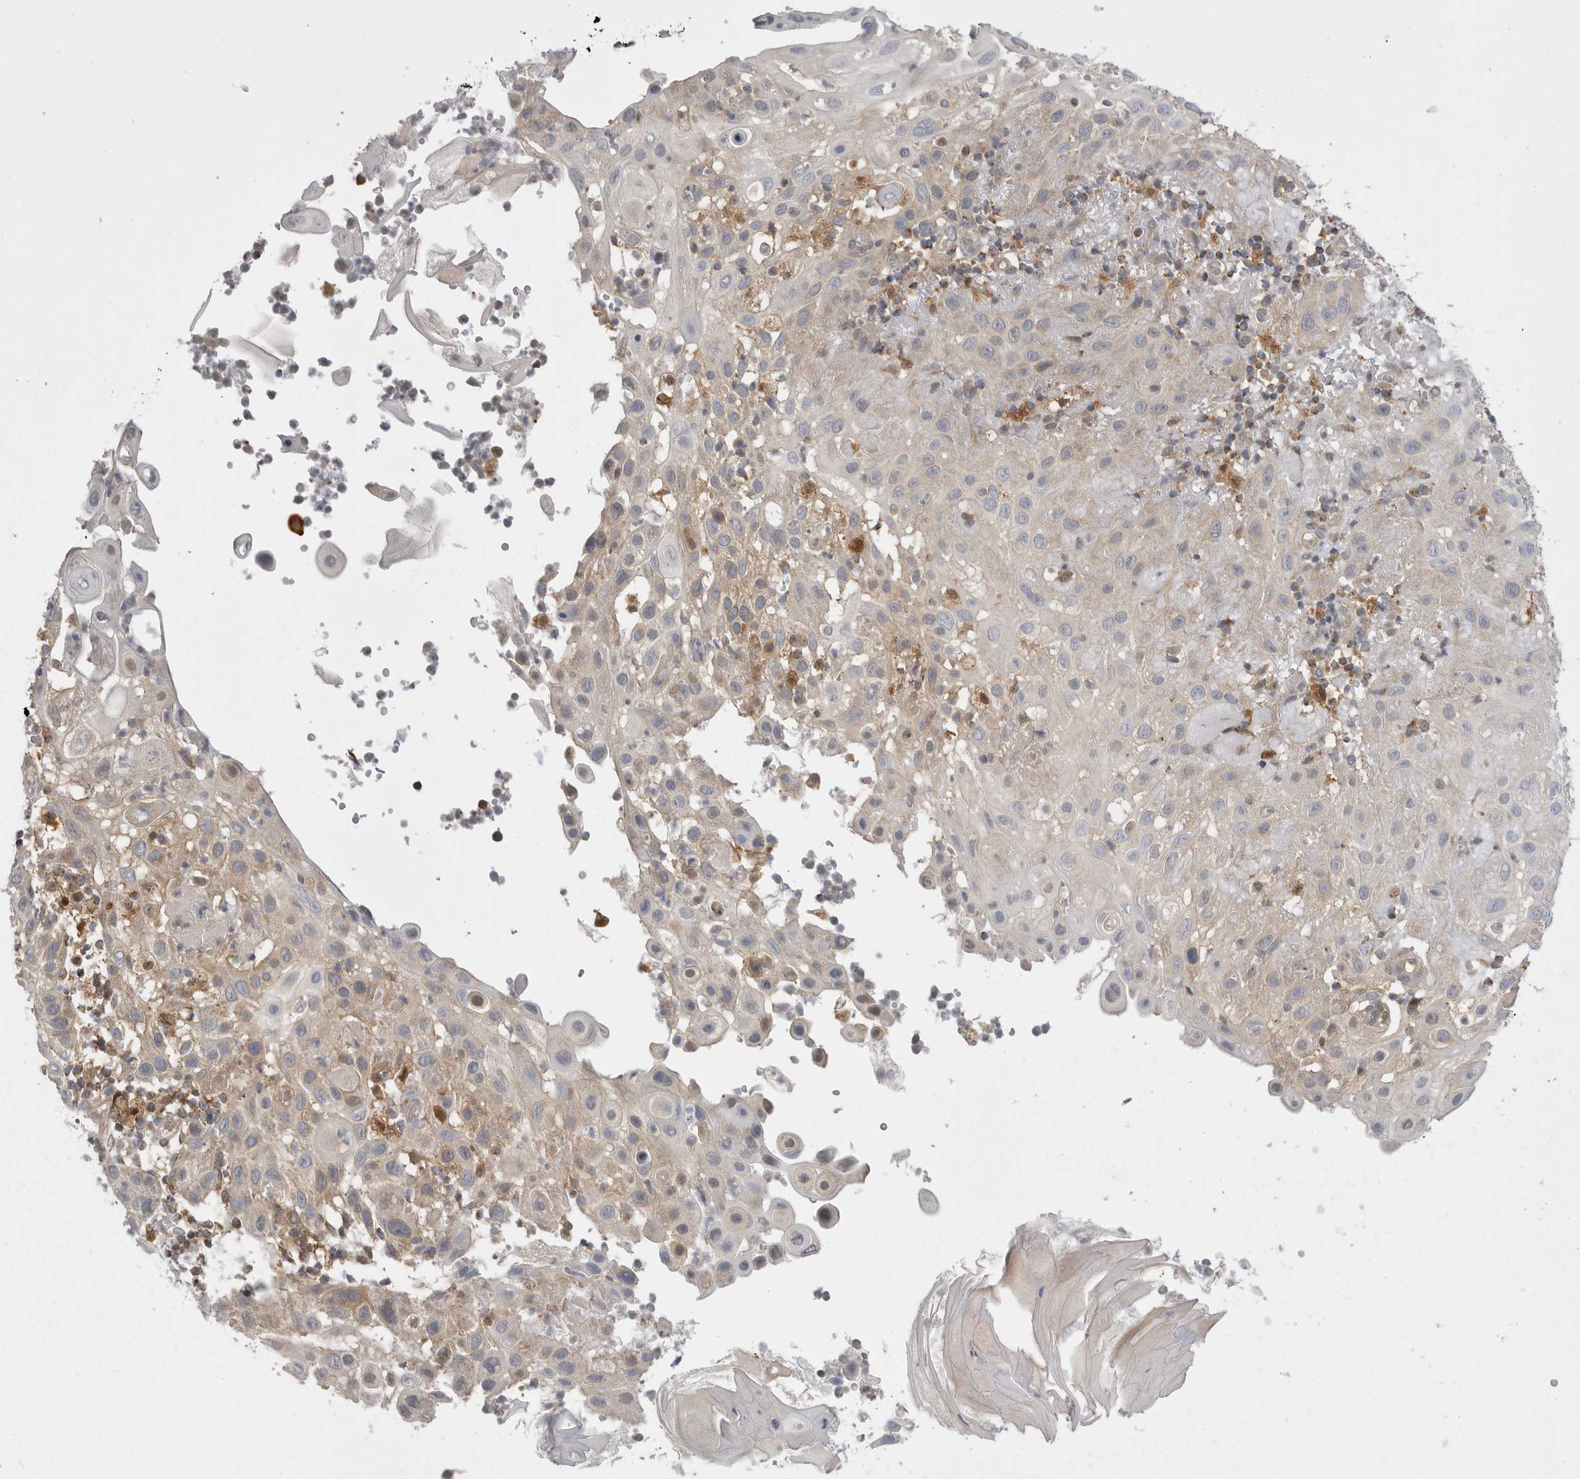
{"staining": {"intensity": "negative", "quantity": "none", "location": "none"}, "tissue": "skin cancer", "cell_type": "Tumor cells", "image_type": "cancer", "snomed": [{"axis": "morphology", "description": "Normal tissue, NOS"}, {"axis": "morphology", "description": "Squamous cell carcinoma, NOS"}, {"axis": "topography", "description": "Skin"}], "caption": "Human squamous cell carcinoma (skin) stained for a protein using IHC reveals no positivity in tumor cells.", "gene": "KYAT3", "patient": {"sex": "female", "age": 96}}